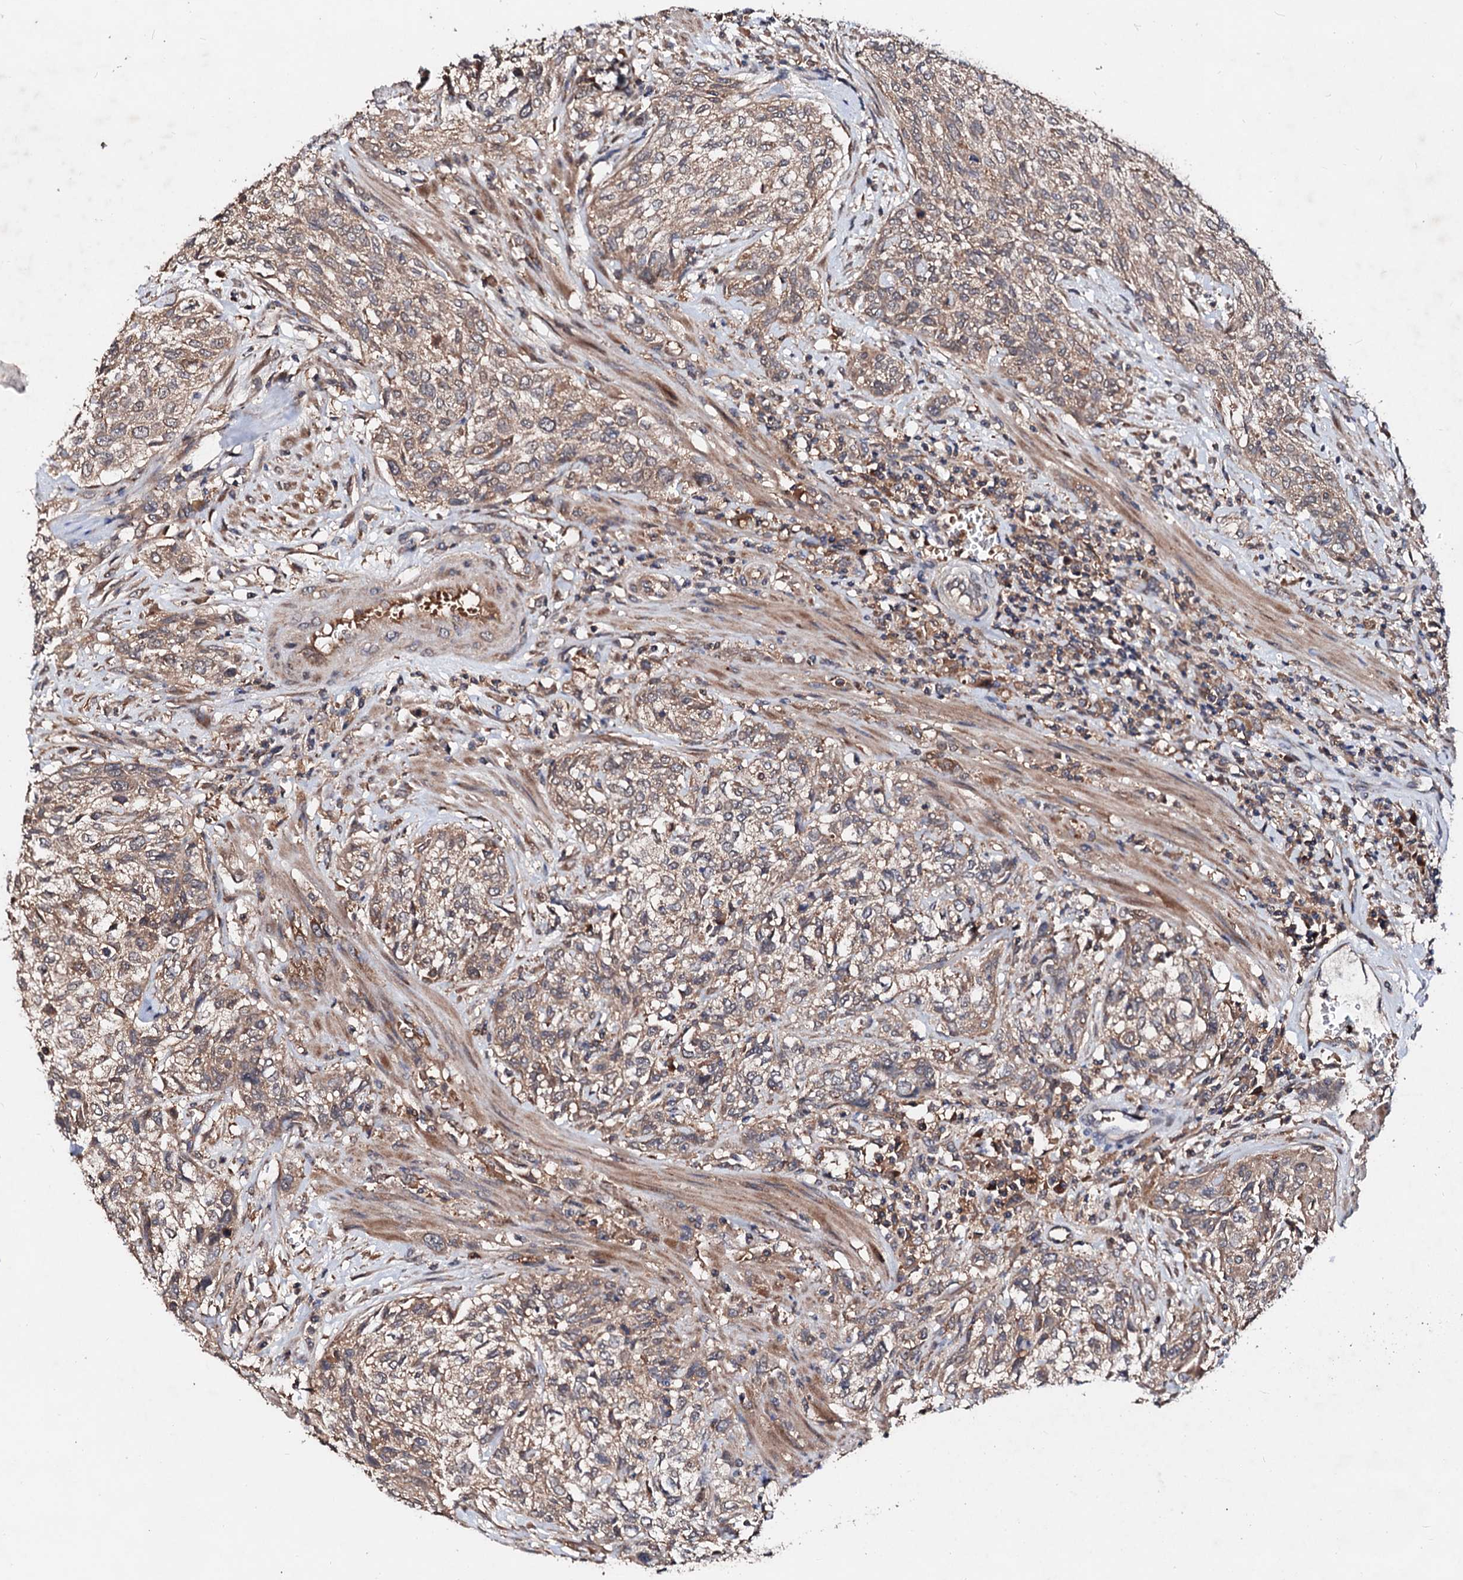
{"staining": {"intensity": "weak", "quantity": ">75%", "location": "cytoplasmic/membranous"}, "tissue": "urothelial cancer", "cell_type": "Tumor cells", "image_type": "cancer", "snomed": [{"axis": "morphology", "description": "Normal tissue, NOS"}, {"axis": "morphology", "description": "Urothelial carcinoma, NOS"}, {"axis": "topography", "description": "Urinary bladder"}, {"axis": "topography", "description": "Peripheral nerve tissue"}], "caption": "A photomicrograph of urothelial cancer stained for a protein demonstrates weak cytoplasmic/membranous brown staining in tumor cells.", "gene": "EXTL1", "patient": {"sex": "male", "age": 35}}